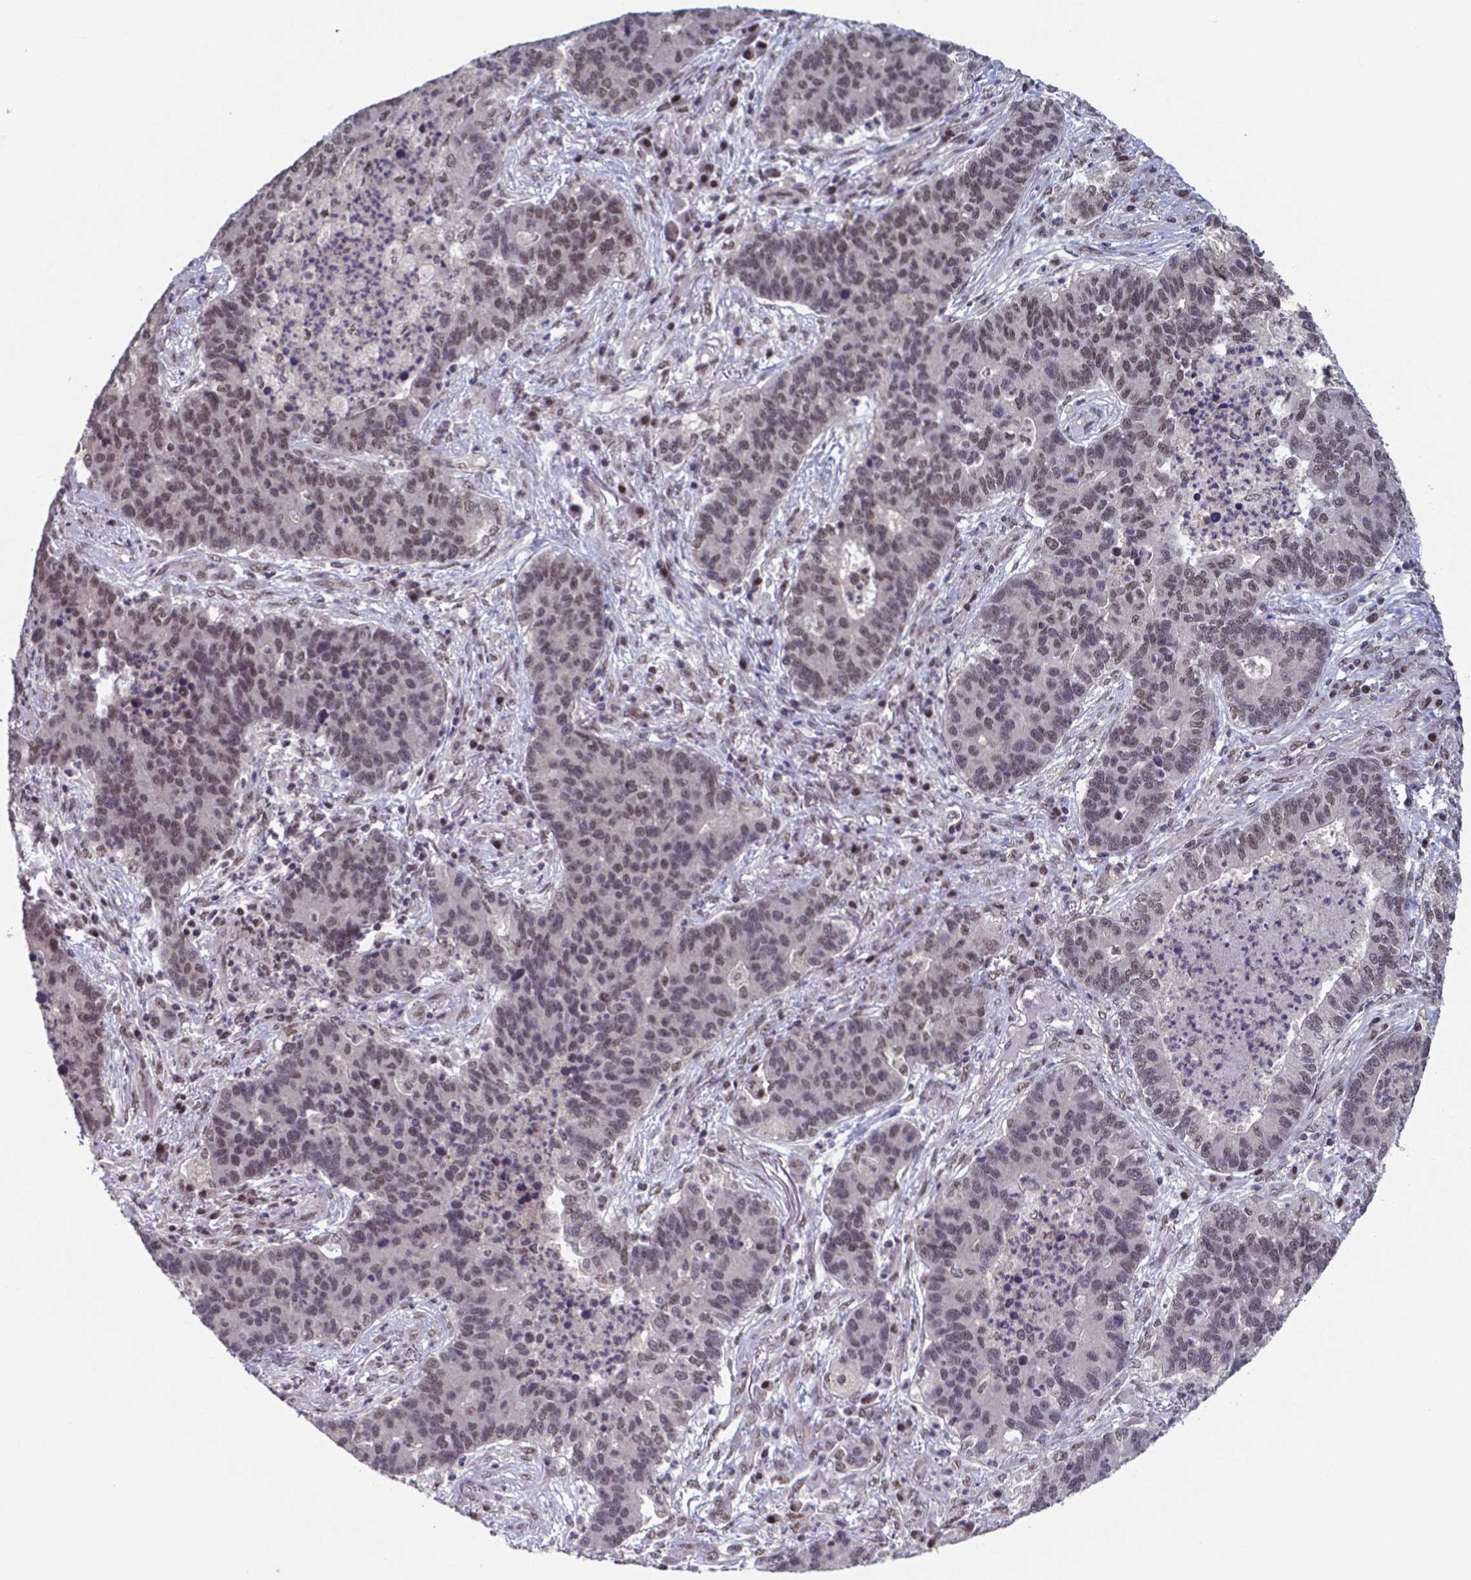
{"staining": {"intensity": "weak", "quantity": "25%-75%", "location": "nuclear"}, "tissue": "lung cancer", "cell_type": "Tumor cells", "image_type": "cancer", "snomed": [{"axis": "morphology", "description": "Adenocarcinoma, NOS"}, {"axis": "topography", "description": "Lung"}], "caption": "Tumor cells show low levels of weak nuclear staining in approximately 25%-75% of cells in lung cancer.", "gene": "UBA1", "patient": {"sex": "female", "age": 57}}